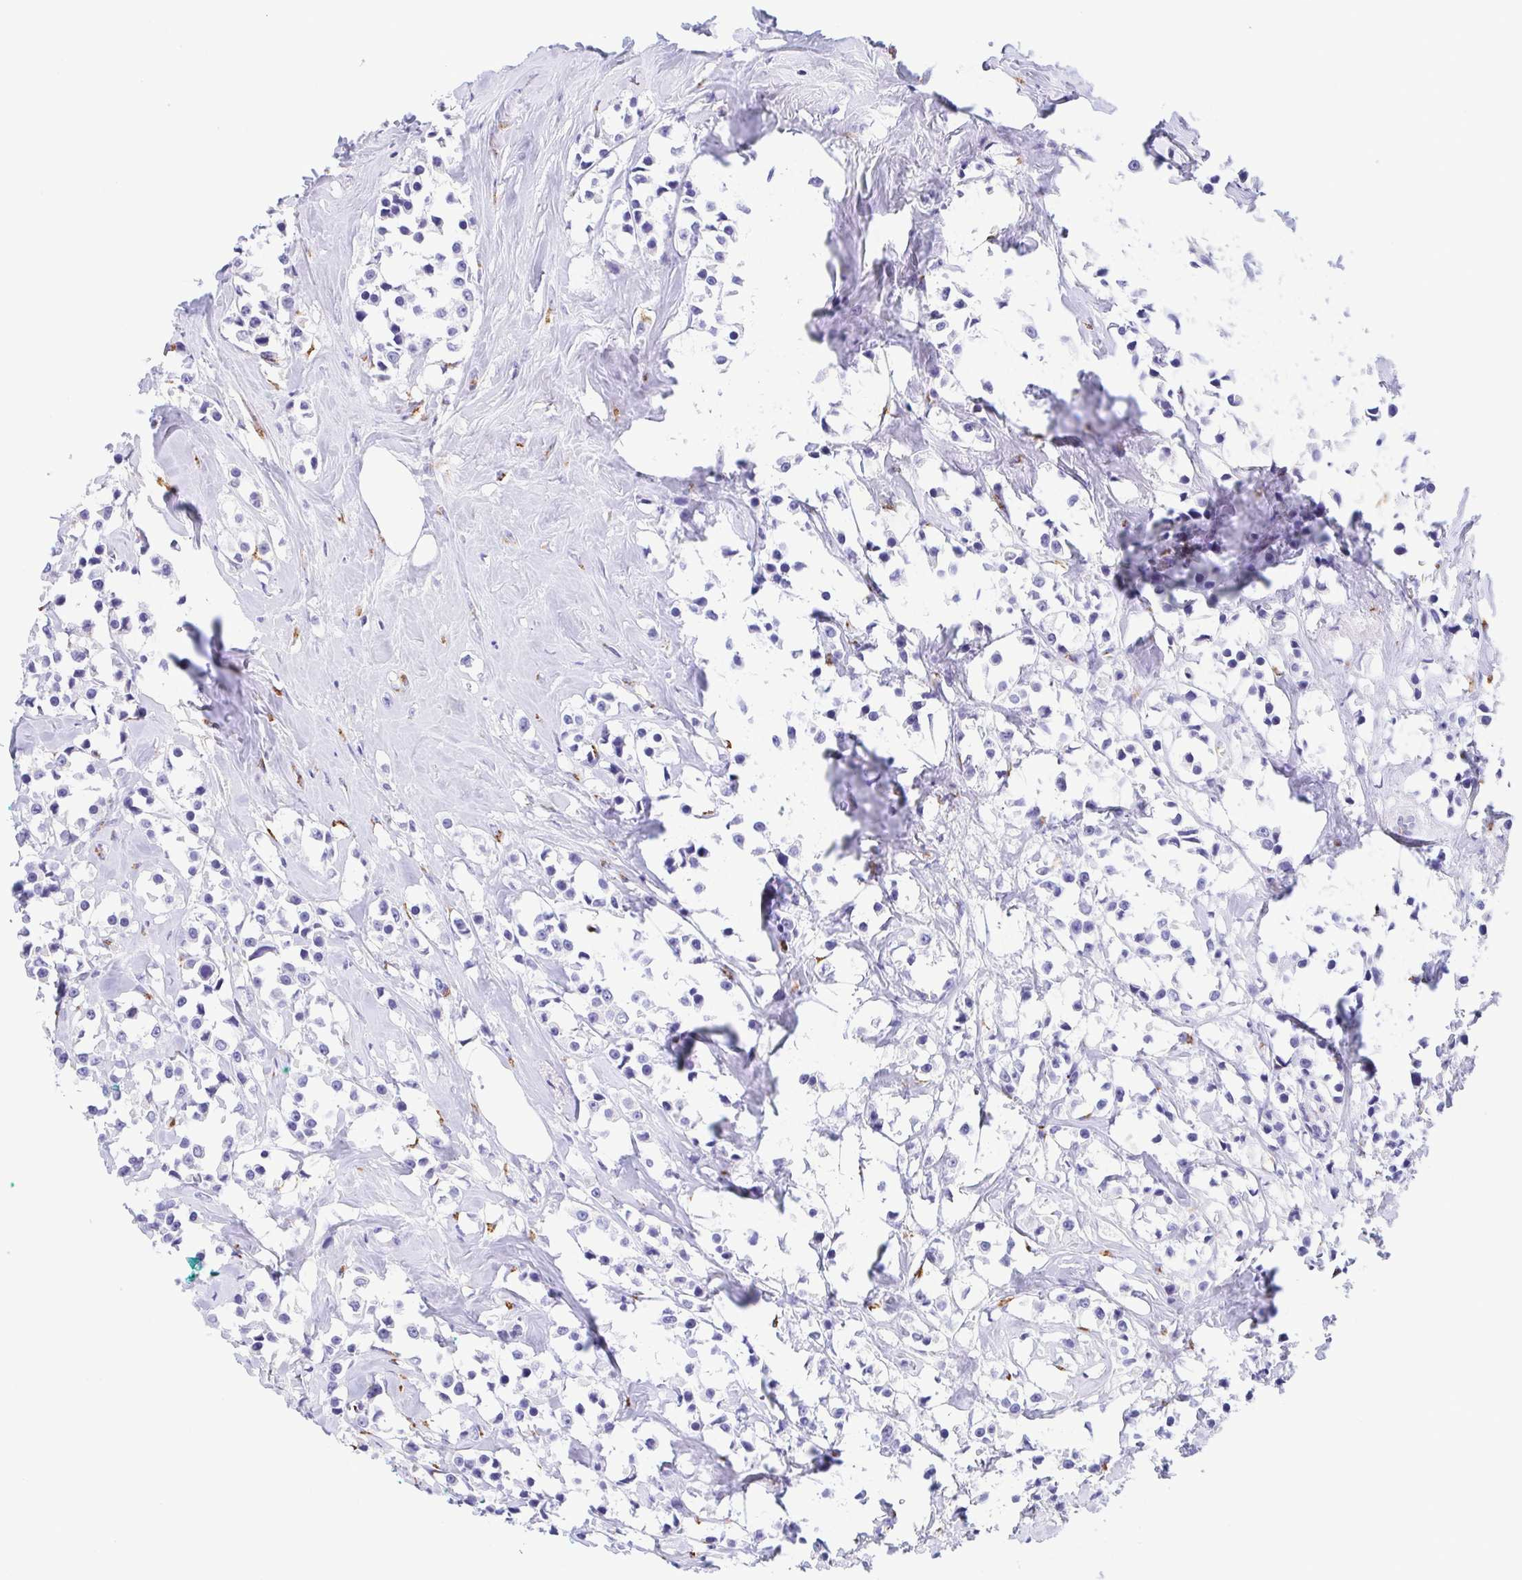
{"staining": {"intensity": "negative", "quantity": "none", "location": "none"}, "tissue": "breast cancer", "cell_type": "Tumor cells", "image_type": "cancer", "snomed": [{"axis": "morphology", "description": "Duct carcinoma"}, {"axis": "topography", "description": "Breast"}], "caption": "Tumor cells show no significant protein expression in breast cancer (invasive ductal carcinoma).", "gene": "SULT1B1", "patient": {"sex": "female", "age": 80}}